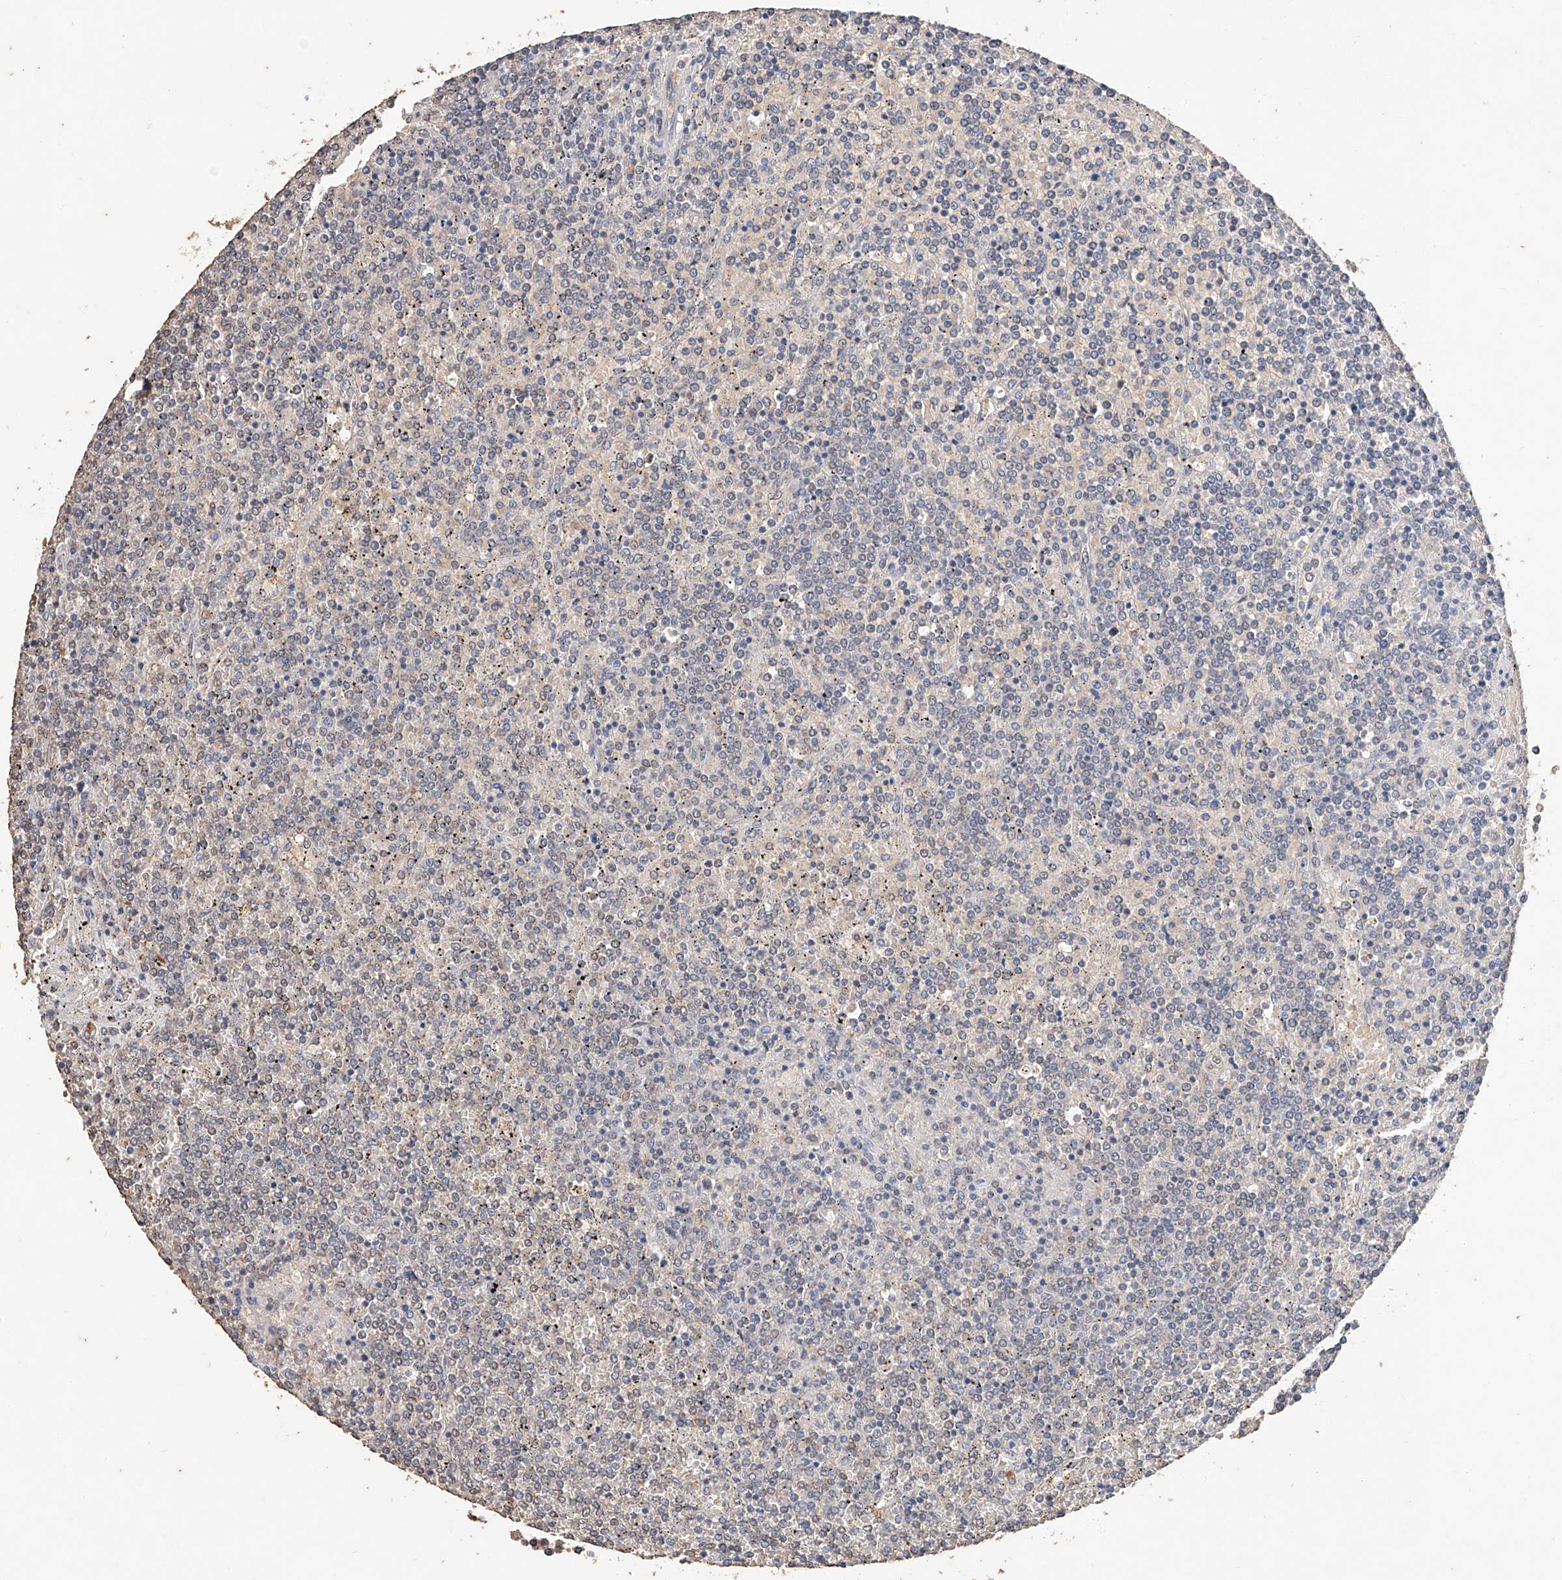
{"staining": {"intensity": "negative", "quantity": "none", "location": "none"}, "tissue": "lymphoma", "cell_type": "Tumor cells", "image_type": "cancer", "snomed": [{"axis": "morphology", "description": "Malignant lymphoma, non-Hodgkin's type, Low grade"}, {"axis": "topography", "description": "Spleen"}], "caption": "Immunohistochemistry (IHC) photomicrograph of lymphoma stained for a protein (brown), which shows no positivity in tumor cells.", "gene": "CERS4", "patient": {"sex": "female", "age": 19}}